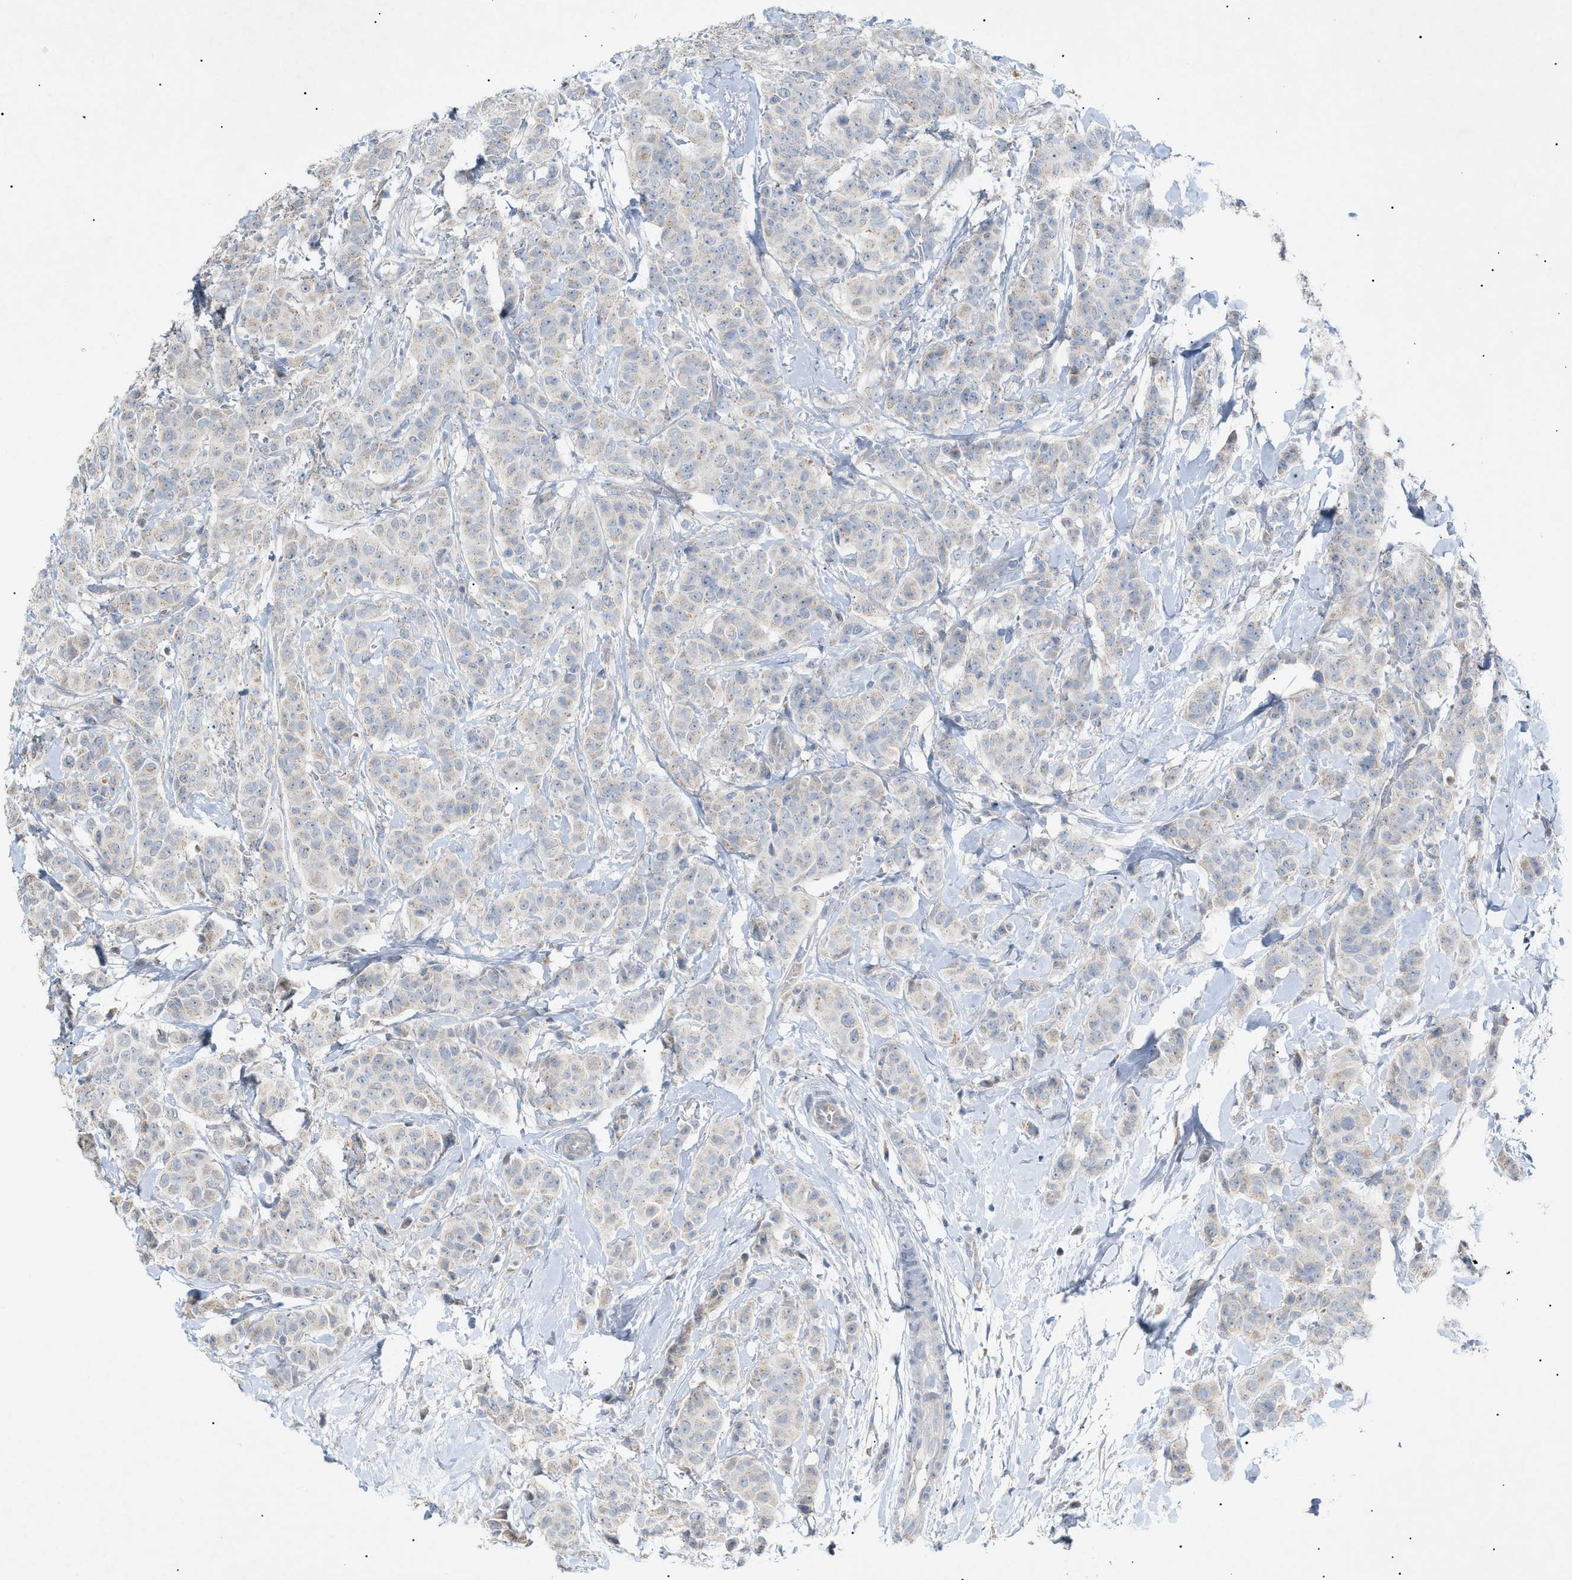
{"staining": {"intensity": "negative", "quantity": "none", "location": "none"}, "tissue": "breast cancer", "cell_type": "Tumor cells", "image_type": "cancer", "snomed": [{"axis": "morphology", "description": "Normal tissue, NOS"}, {"axis": "morphology", "description": "Duct carcinoma"}, {"axis": "topography", "description": "Breast"}], "caption": "The histopathology image exhibits no staining of tumor cells in breast invasive ductal carcinoma. Brightfield microscopy of immunohistochemistry stained with DAB (3,3'-diaminobenzidine) (brown) and hematoxylin (blue), captured at high magnification.", "gene": "SLC25A31", "patient": {"sex": "female", "age": 40}}